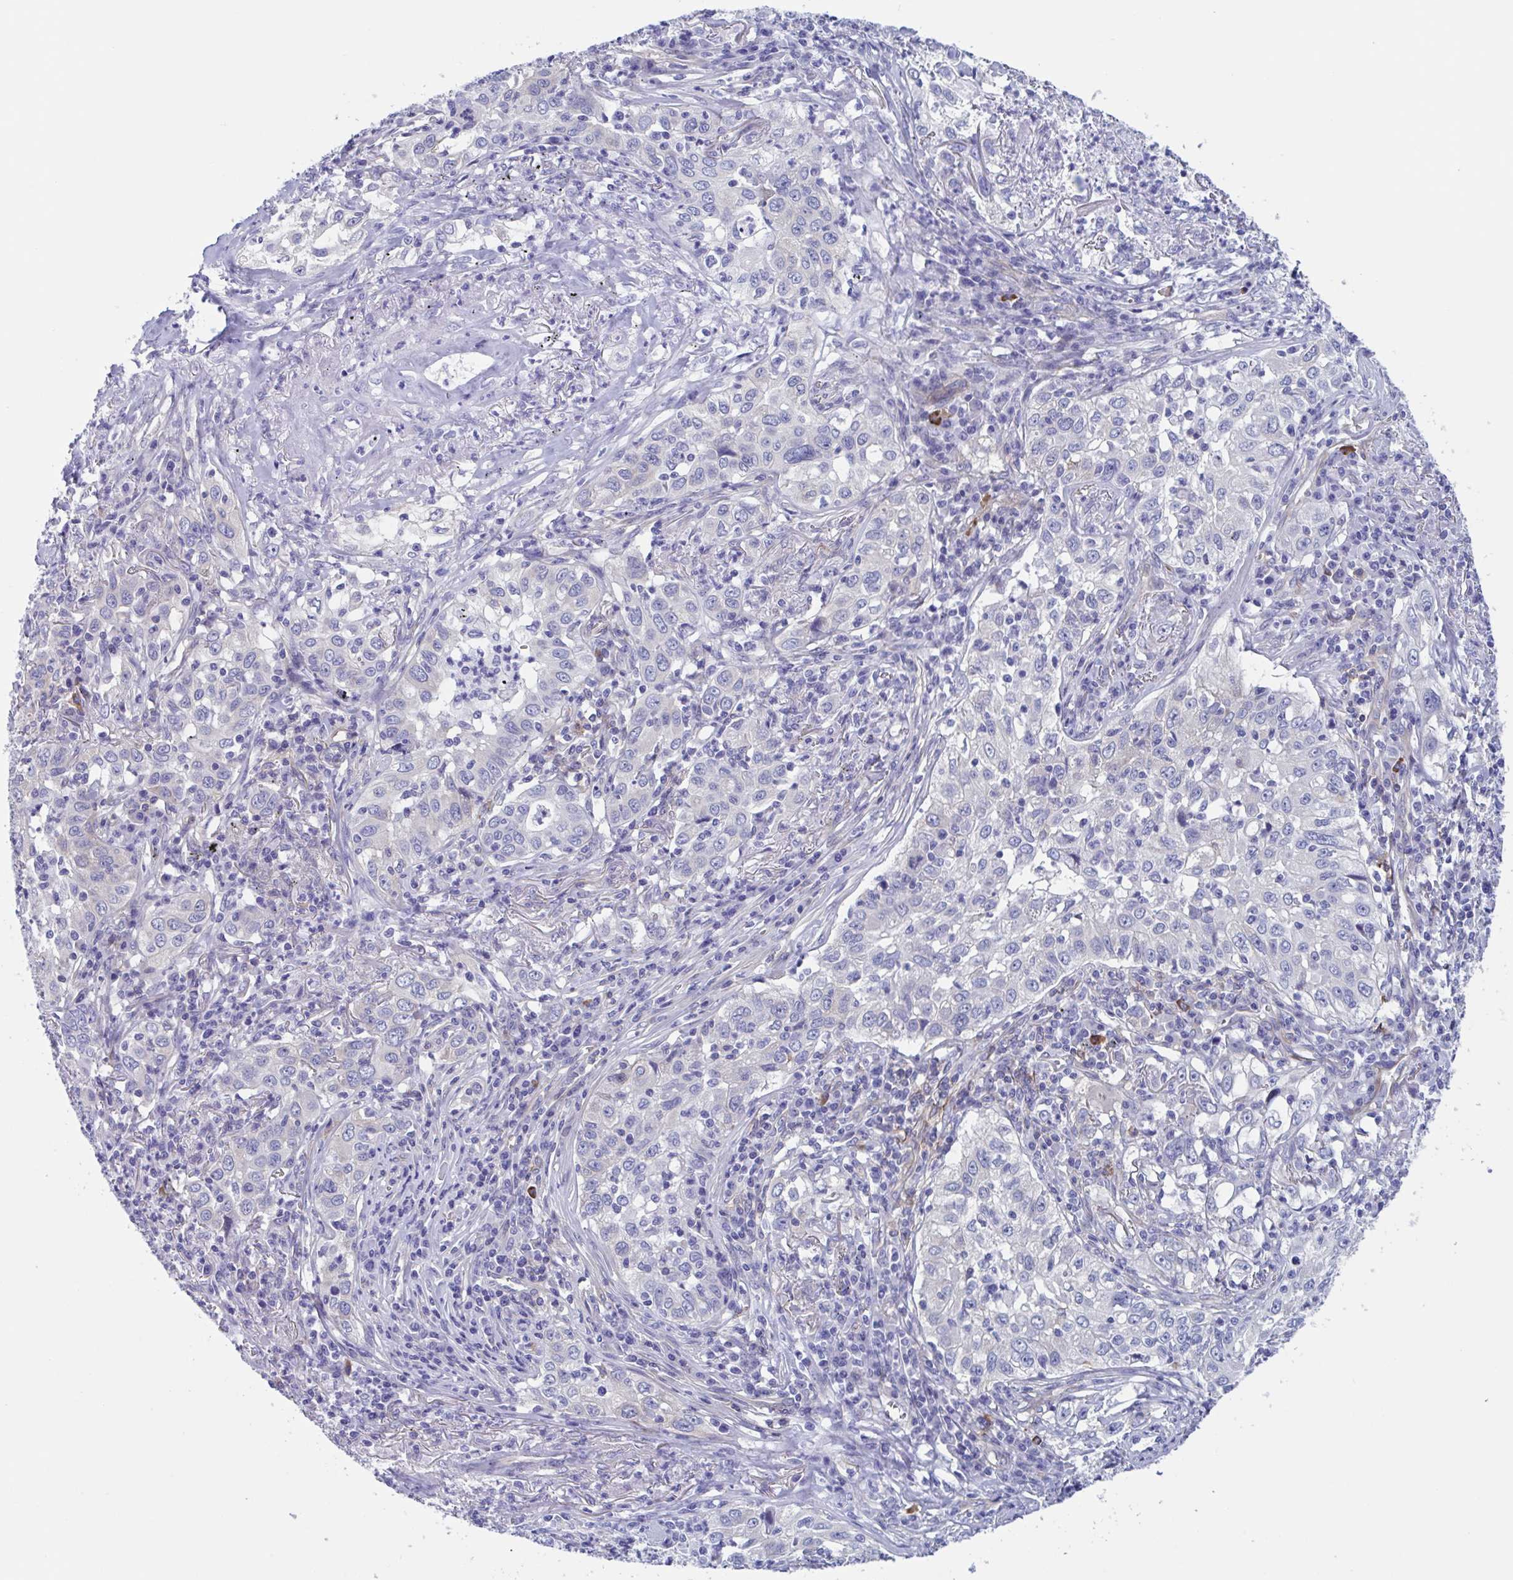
{"staining": {"intensity": "negative", "quantity": "none", "location": "none"}, "tissue": "lung cancer", "cell_type": "Tumor cells", "image_type": "cancer", "snomed": [{"axis": "morphology", "description": "Squamous cell carcinoma, NOS"}, {"axis": "topography", "description": "Lung"}], "caption": "Squamous cell carcinoma (lung) was stained to show a protein in brown. There is no significant expression in tumor cells.", "gene": "LPIN3", "patient": {"sex": "male", "age": 71}}